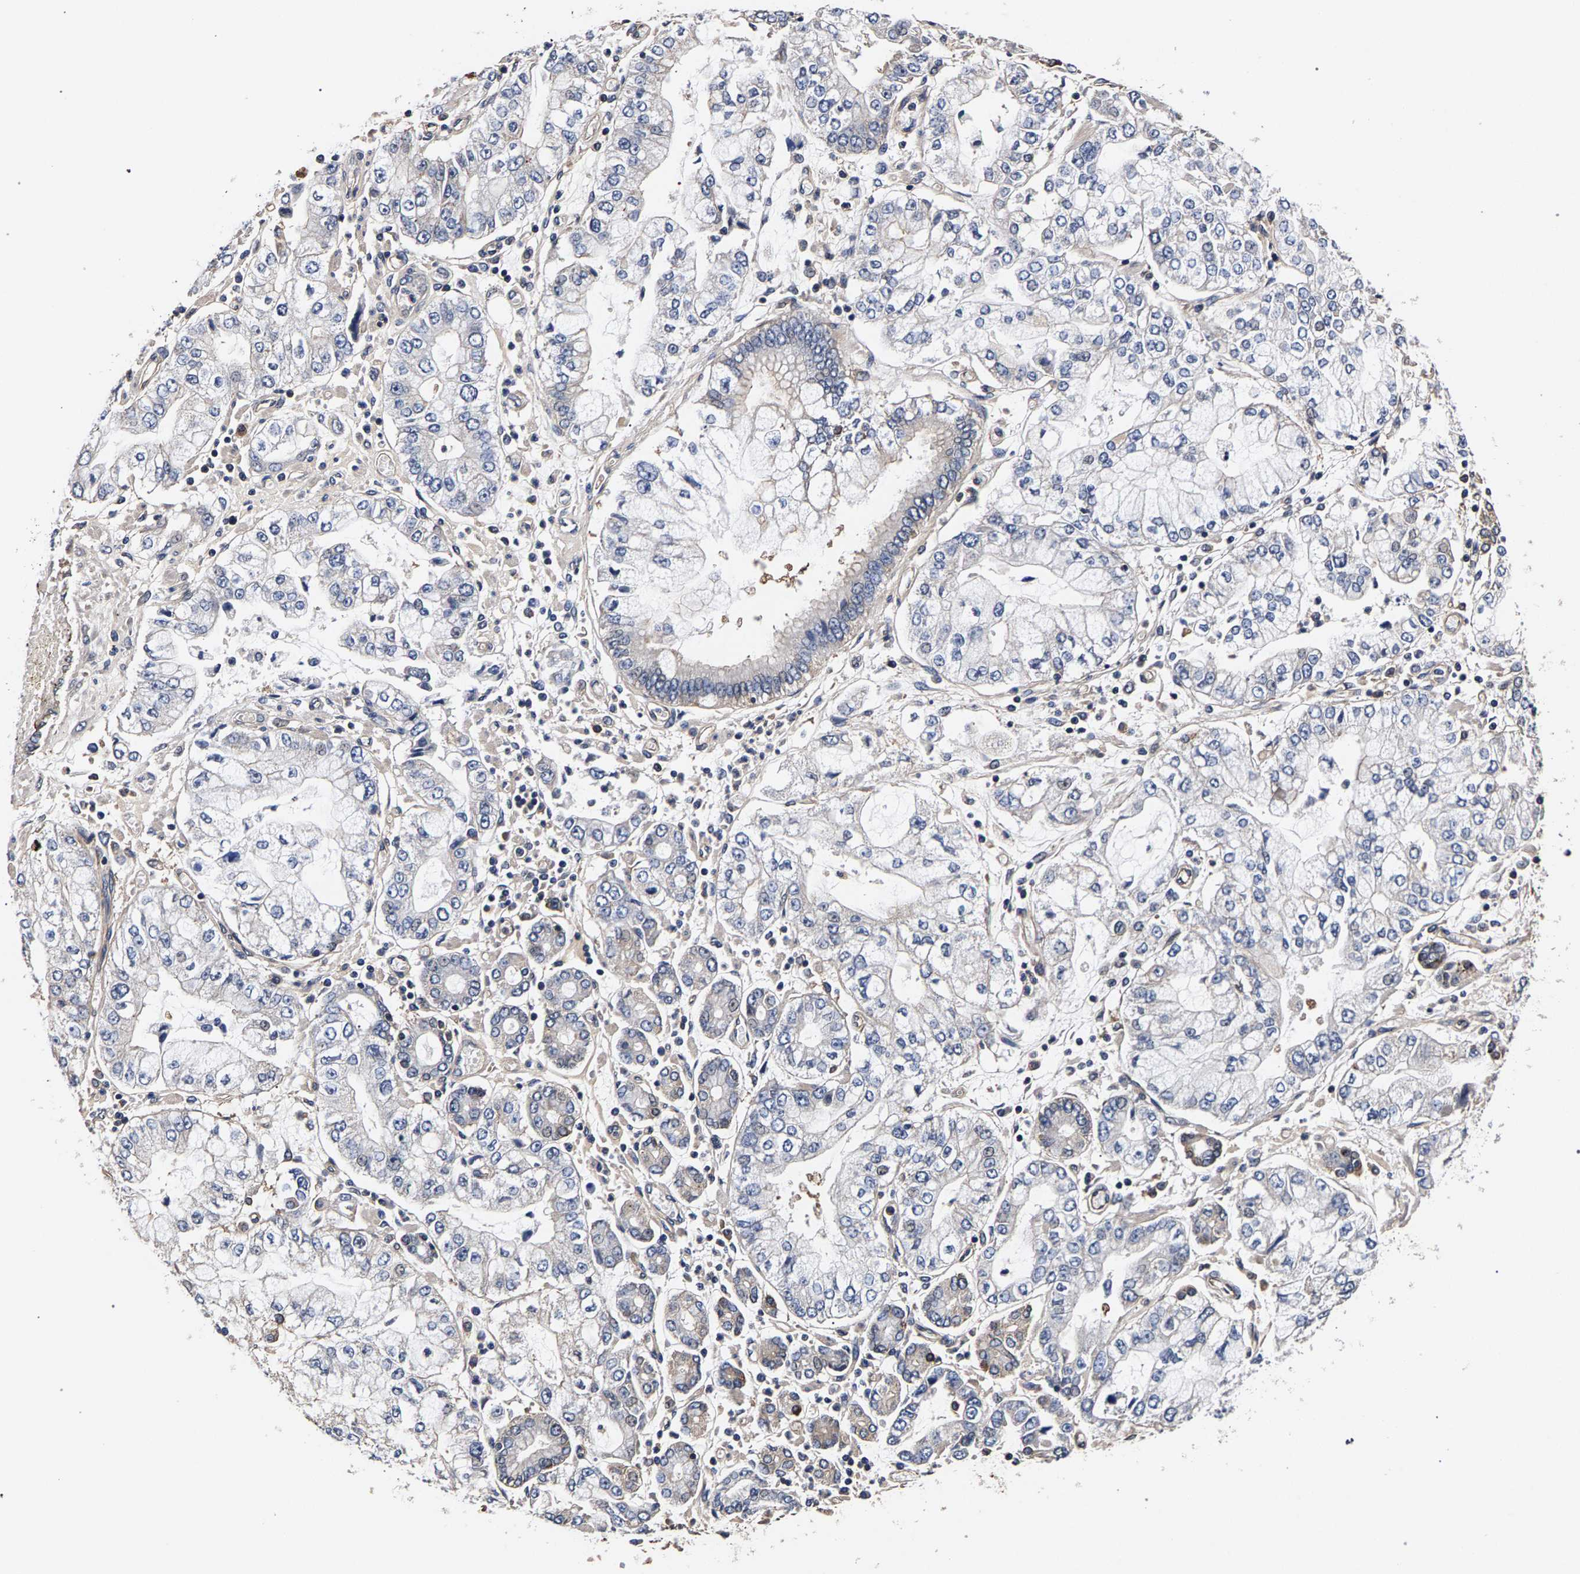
{"staining": {"intensity": "moderate", "quantity": "<25%", "location": "cytoplasmic/membranous"}, "tissue": "stomach cancer", "cell_type": "Tumor cells", "image_type": "cancer", "snomed": [{"axis": "morphology", "description": "Adenocarcinoma, NOS"}, {"axis": "topography", "description": "Stomach"}], "caption": "Moderate cytoplasmic/membranous protein positivity is appreciated in about <25% of tumor cells in stomach cancer (adenocarcinoma). (DAB (3,3'-diaminobenzidine) IHC, brown staining for protein, blue staining for nuclei).", "gene": "MARCHF7", "patient": {"sex": "male", "age": 76}}